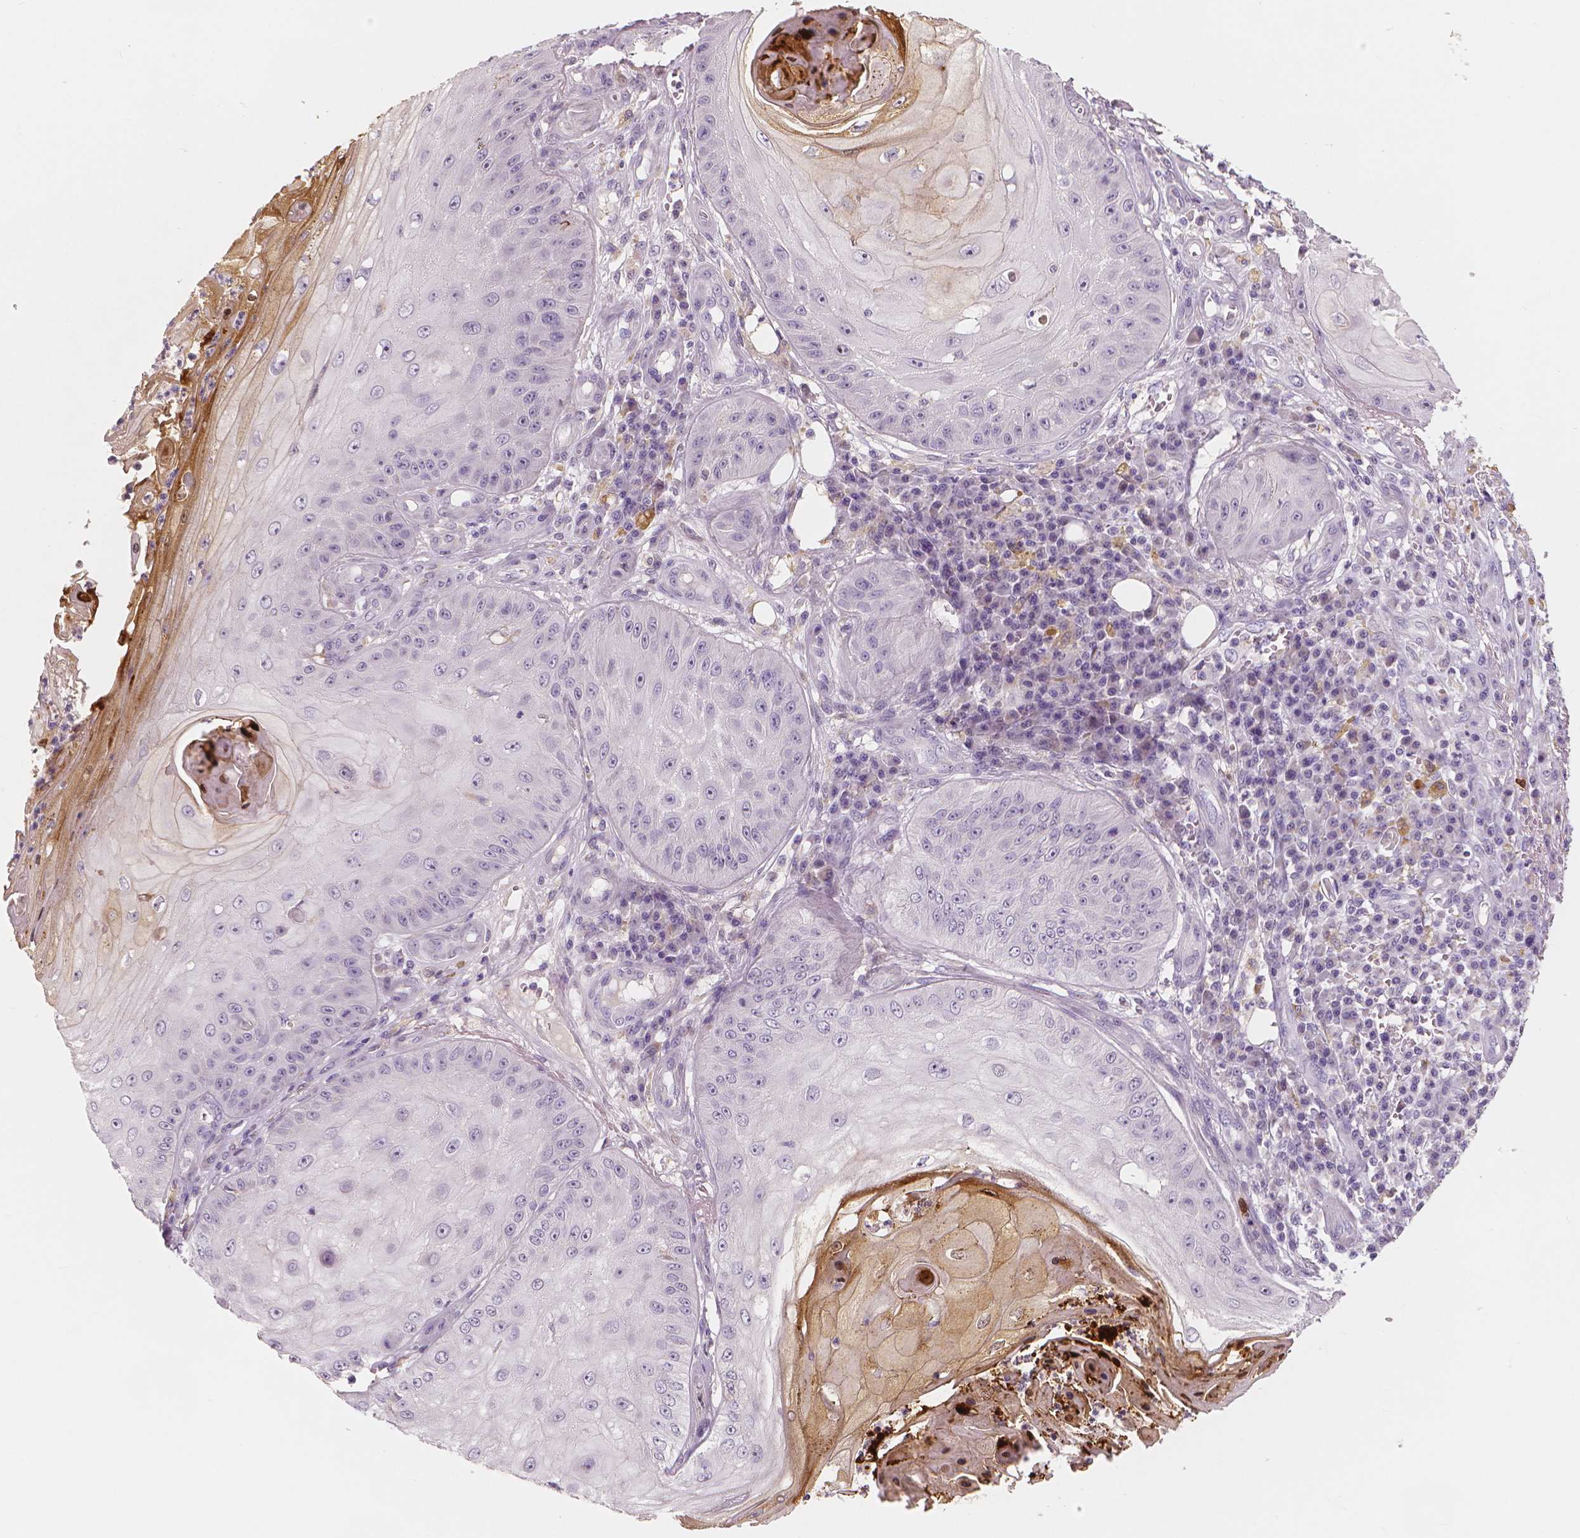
{"staining": {"intensity": "moderate", "quantity": "<25%", "location": "cytoplasmic/membranous"}, "tissue": "skin cancer", "cell_type": "Tumor cells", "image_type": "cancer", "snomed": [{"axis": "morphology", "description": "Squamous cell carcinoma, NOS"}, {"axis": "topography", "description": "Skin"}], "caption": "DAB (3,3'-diaminobenzidine) immunohistochemical staining of human squamous cell carcinoma (skin) demonstrates moderate cytoplasmic/membranous protein expression in approximately <25% of tumor cells.", "gene": "RNASE7", "patient": {"sex": "male", "age": 70}}